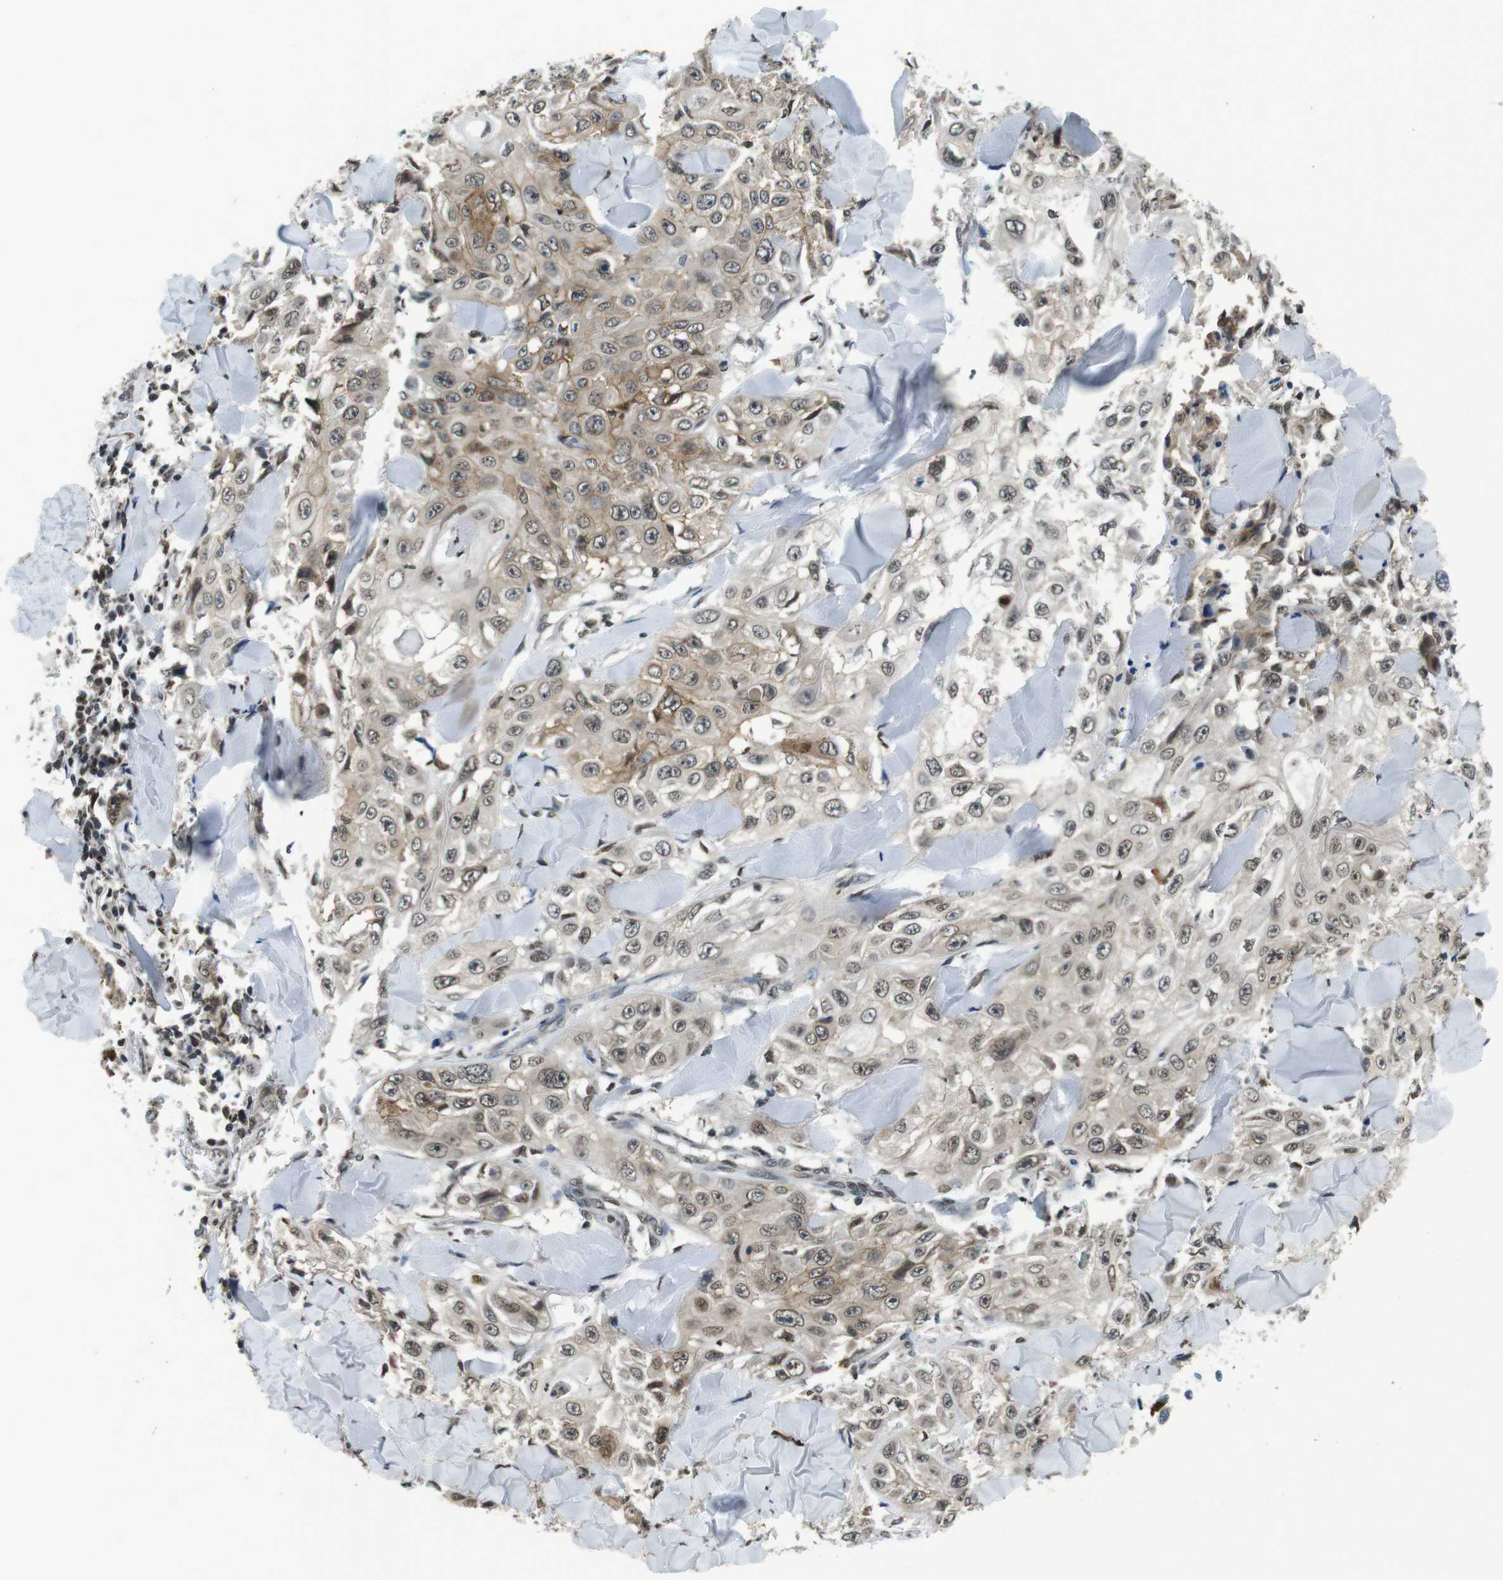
{"staining": {"intensity": "weak", "quantity": ">75%", "location": "cytoplasmic/membranous,nuclear"}, "tissue": "skin cancer", "cell_type": "Tumor cells", "image_type": "cancer", "snomed": [{"axis": "morphology", "description": "Squamous cell carcinoma, NOS"}, {"axis": "topography", "description": "Skin"}], "caption": "The histopathology image displays immunohistochemical staining of skin cancer. There is weak cytoplasmic/membranous and nuclear expression is appreciated in approximately >75% of tumor cells. (IHC, brightfield microscopy, high magnification).", "gene": "NEK4", "patient": {"sex": "male", "age": 86}}